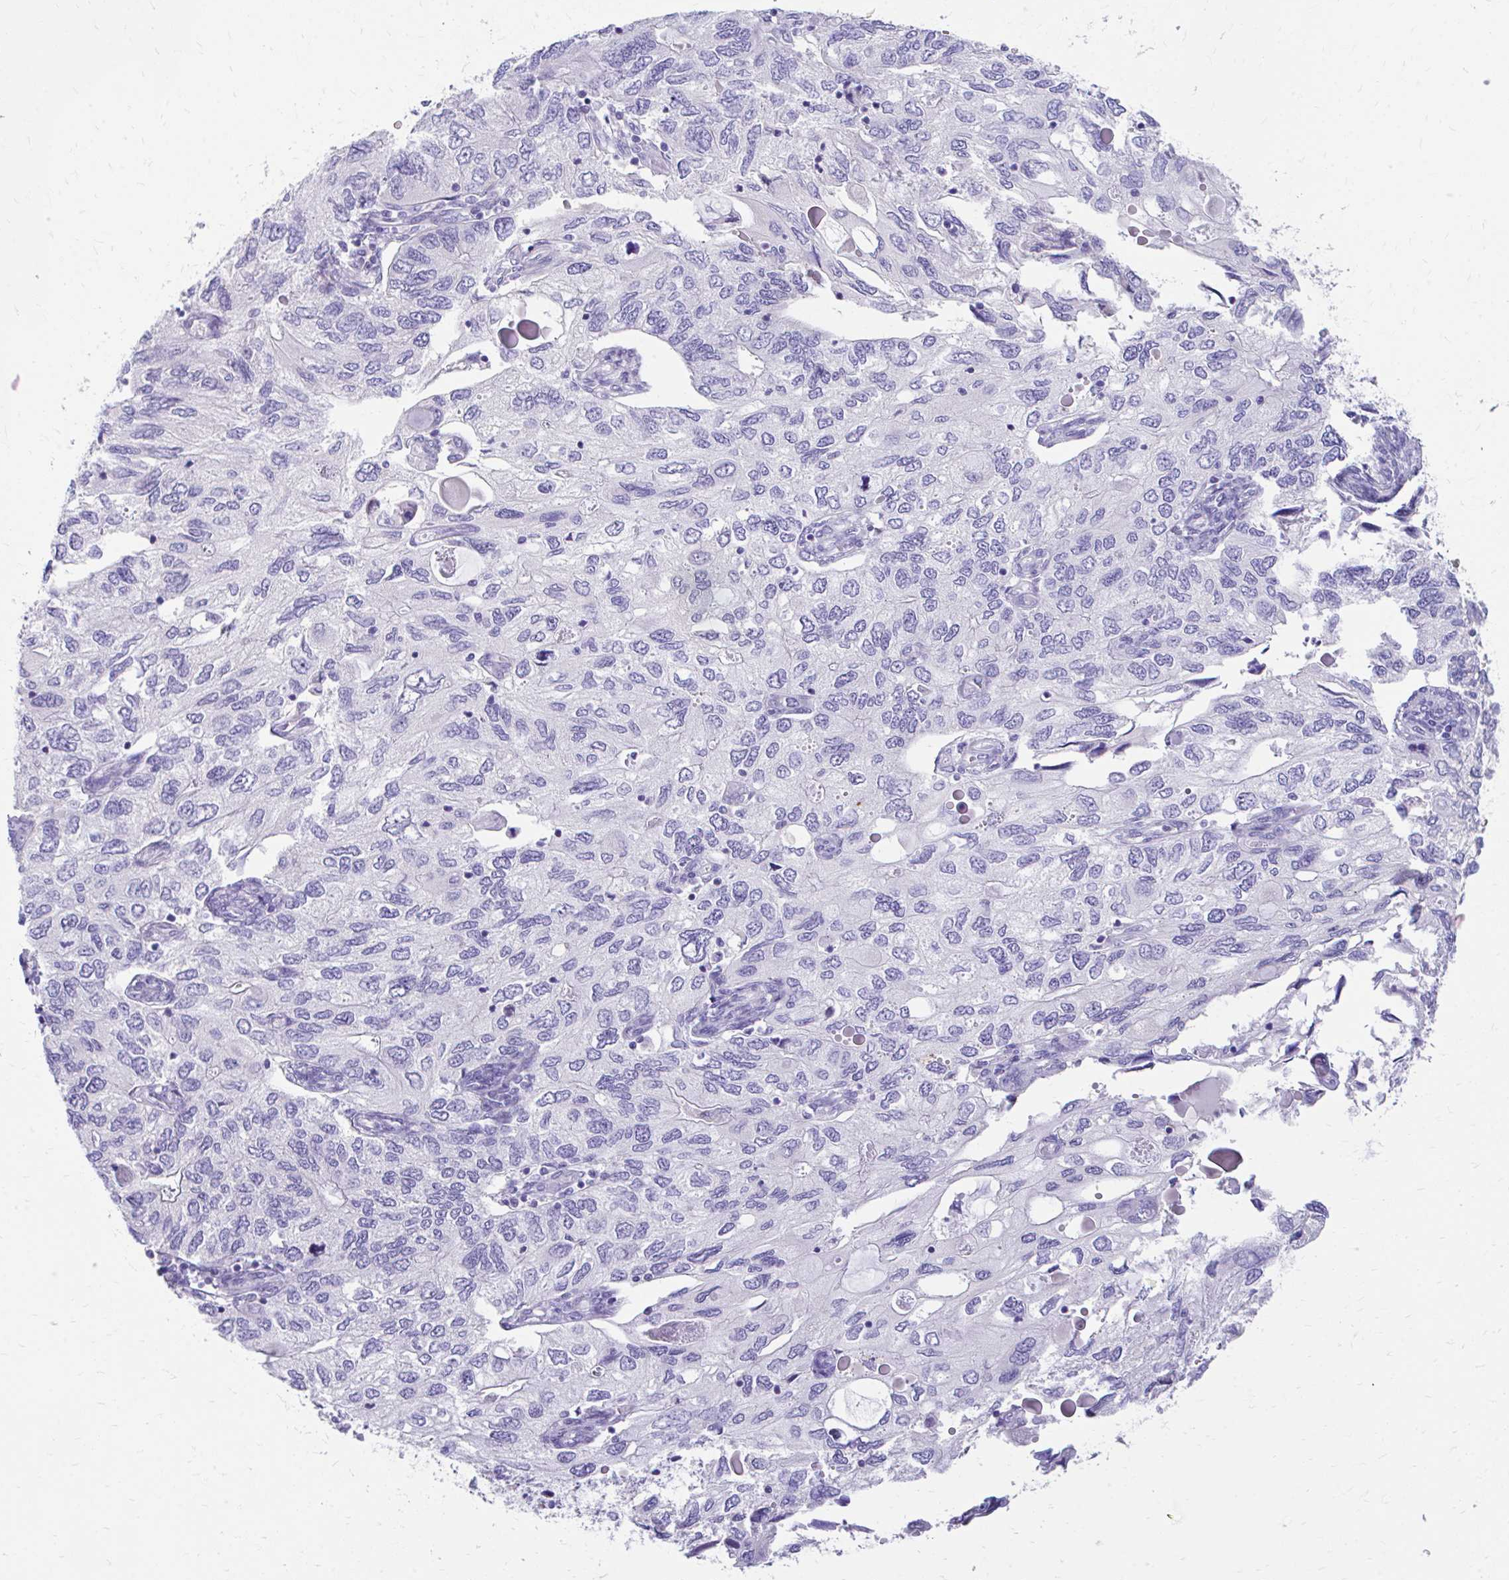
{"staining": {"intensity": "negative", "quantity": "none", "location": "none"}, "tissue": "endometrial cancer", "cell_type": "Tumor cells", "image_type": "cancer", "snomed": [{"axis": "morphology", "description": "Carcinoma, NOS"}, {"axis": "topography", "description": "Uterus"}], "caption": "This is an IHC image of human carcinoma (endometrial). There is no expression in tumor cells.", "gene": "KRIT1", "patient": {"sex": "female", "age": 76}}